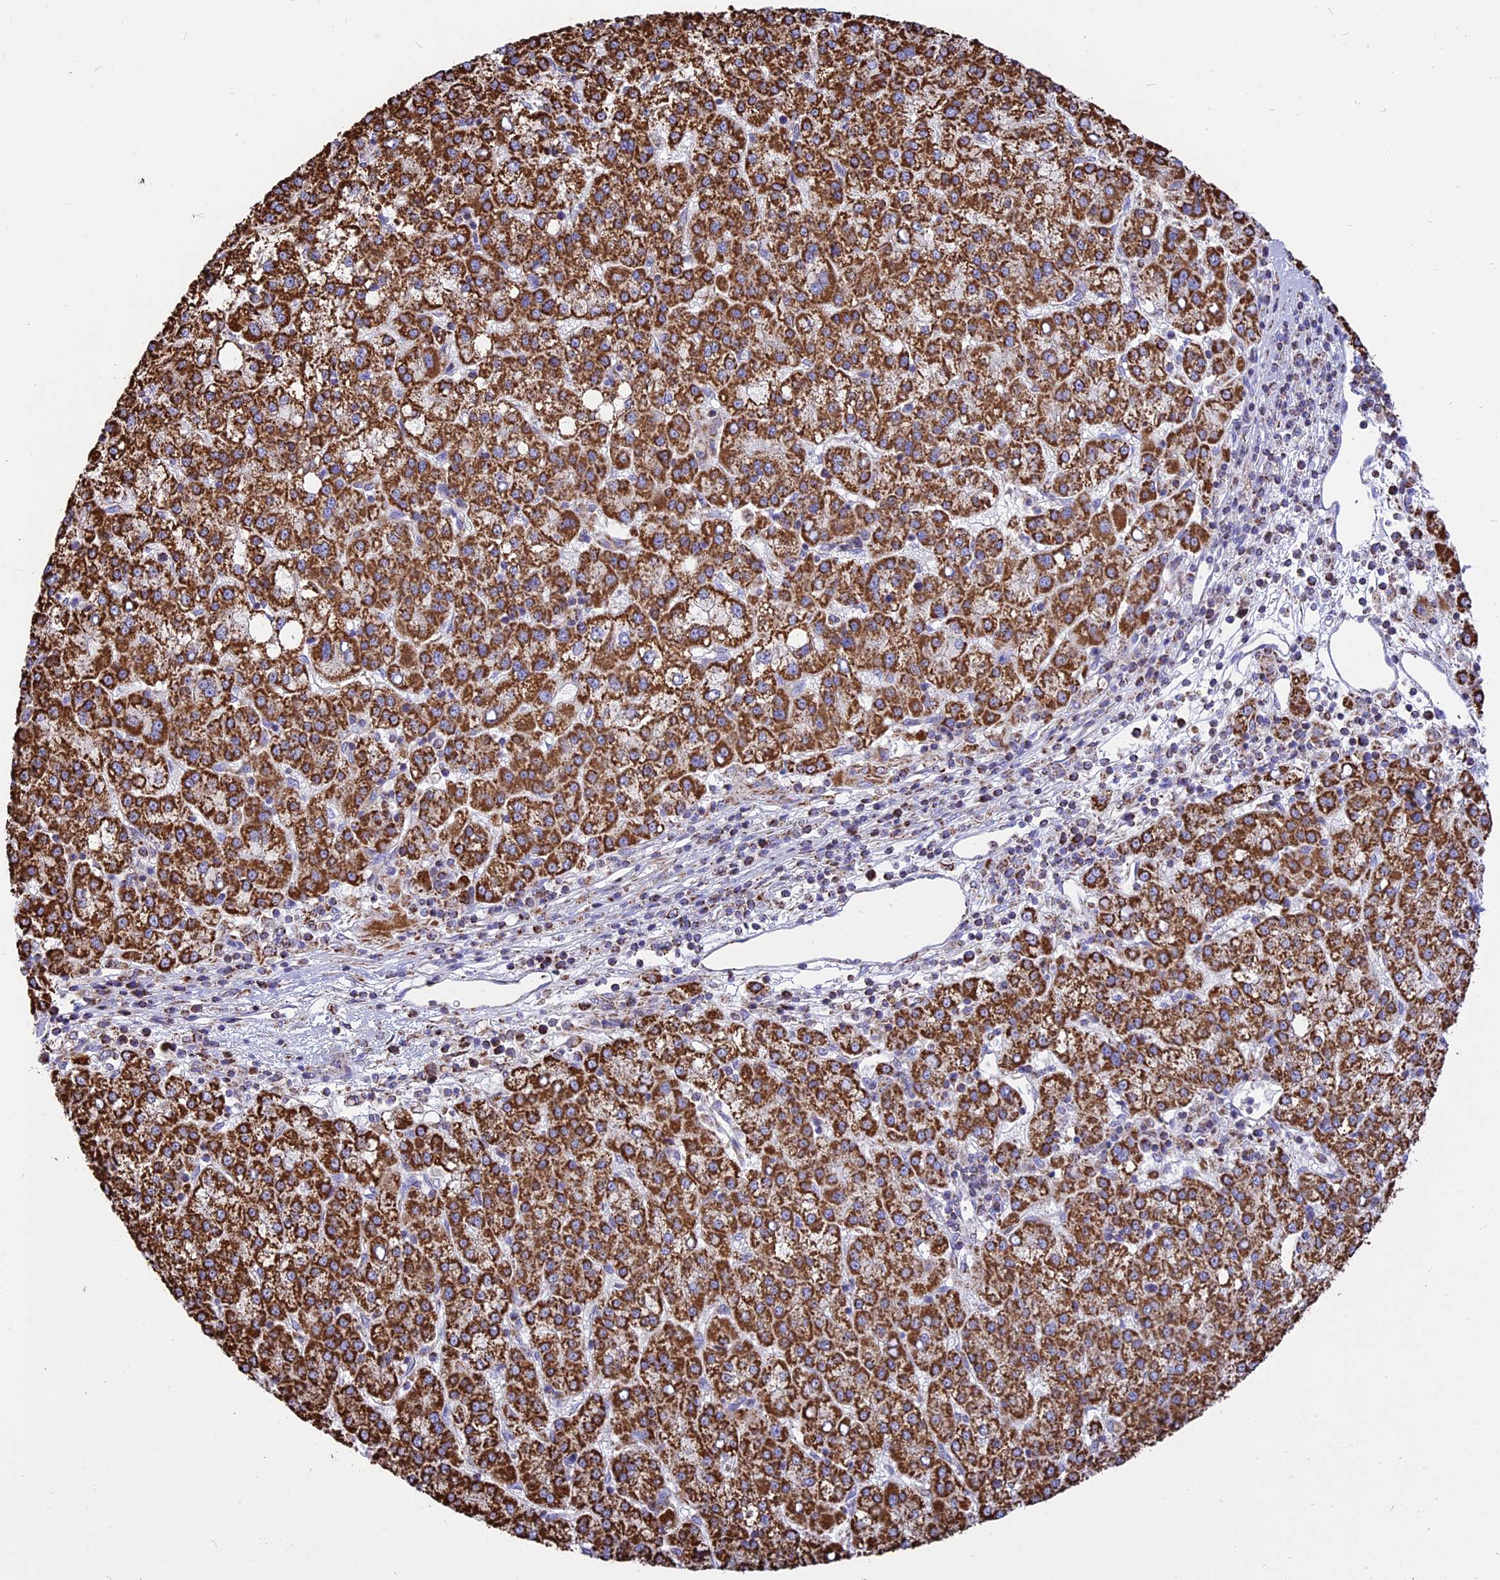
{"staining": {"intensity": "strong", "quantity": ">75%", "location": "cytoplasmic/membranous"}, "tissue": "liver cancer", "cell_type": "Tumor cells", "image_type": "cancer", "snomed": [{"axis": "morphology", "description": "Carcinoma, Hepatocellular, NOS"}, {"axis": "topography", "description": "Liver"}], "caption": "Protein analysis of liver cancer tissue reveals strong cytoplasmic/membranous staining in approximately >75% of tumor cells. (DAB (3,3'-diaminobenzidine) = brown stain, brightfield microscopy at high magnification).", "gene": "TTC4", "patient": {"sex": "female", "age": 58}}